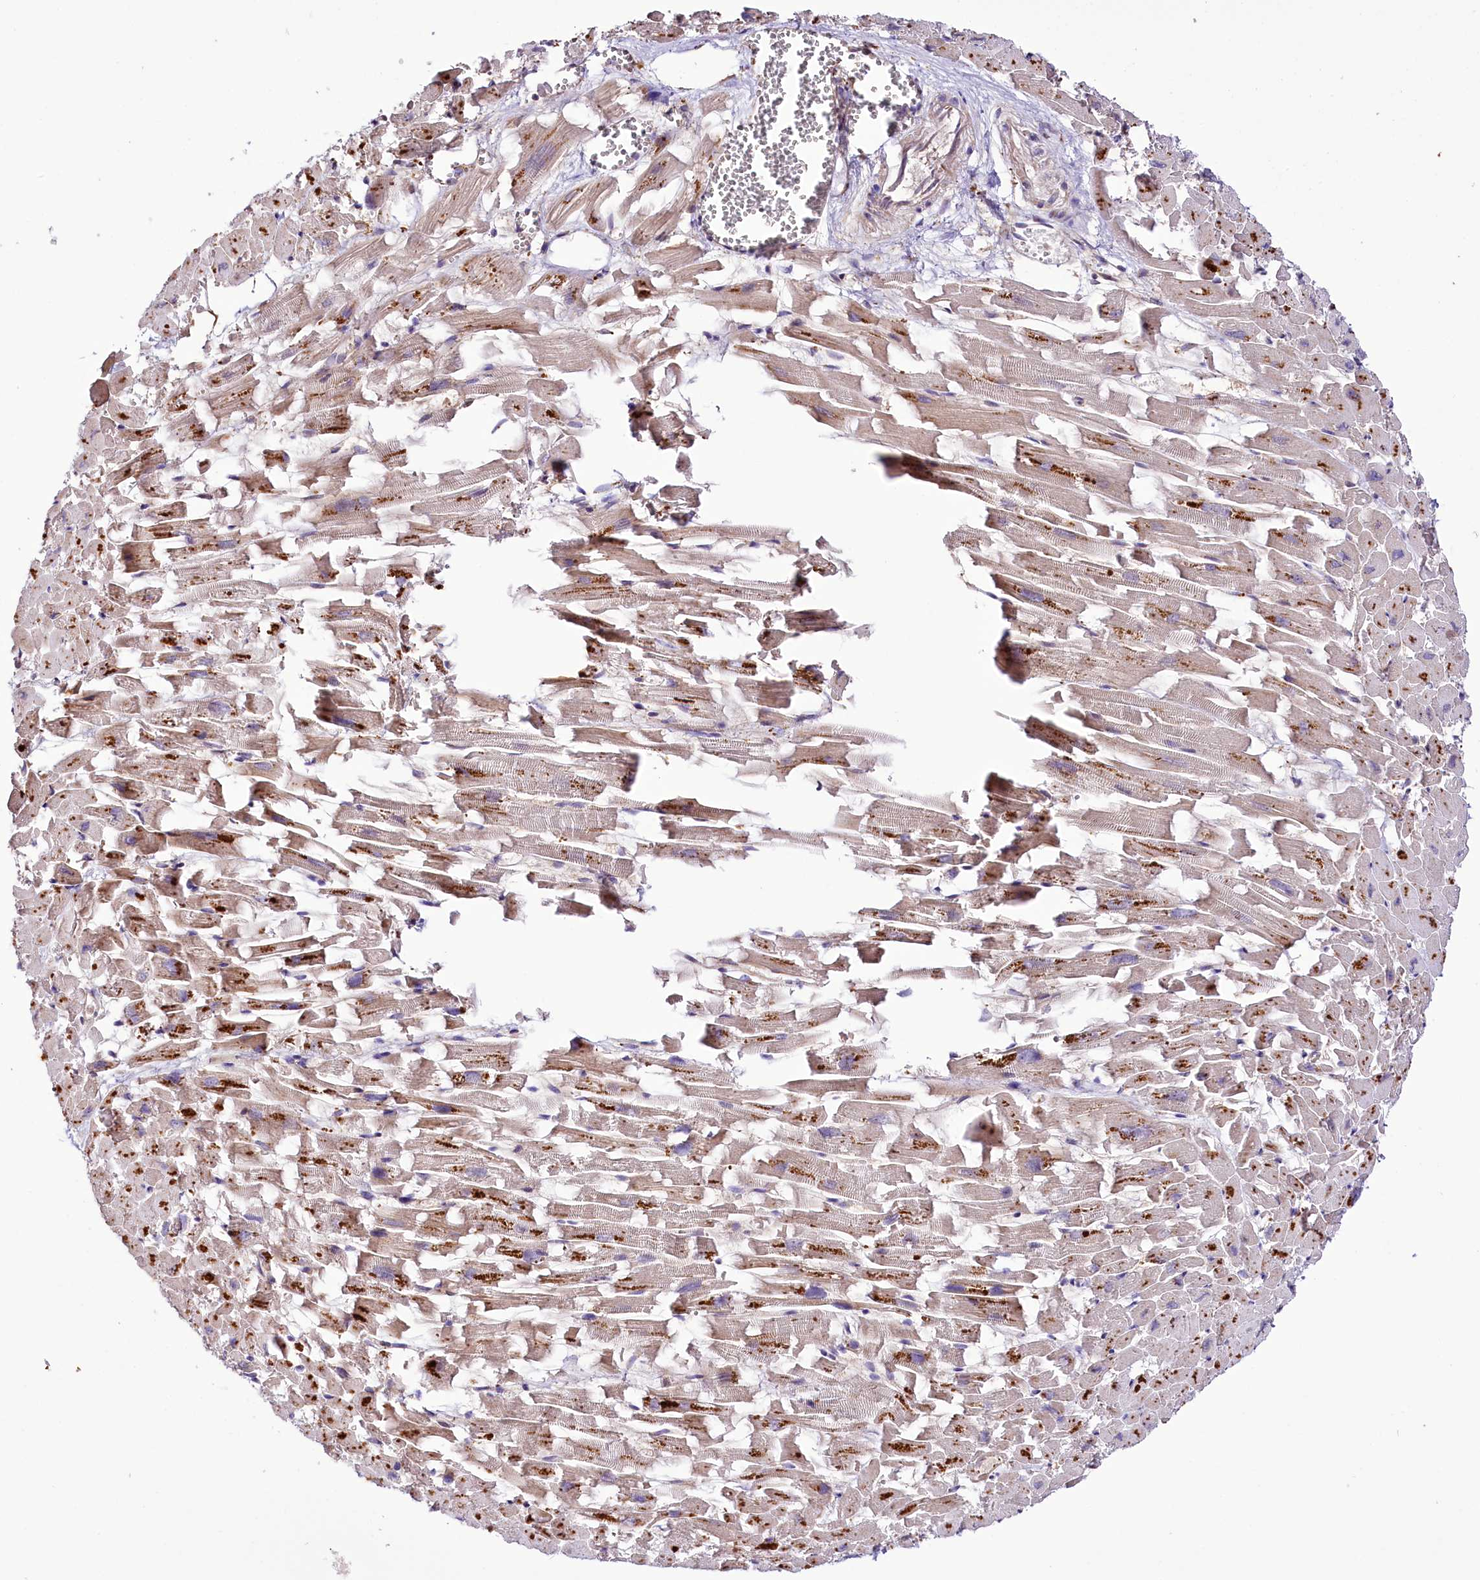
{"staining": {"intensity": "moderate", "quantity": "25%-75%", "location": "cytoplasmic/membranous"}, "tissue": "heart muscle", "cell_type": "Cardiomyocytes", "image_type": "normal", "snomed": [{"axis": "morphology", "description": "Normal tissue, NOS"}, {"axis": "topography", "description": "Heart"}], "caption": "Human heart muscle stained with a brown dye exhibits moderate cytoplasmic/membranous positive expression in about 25%-75% of cardiomyocytes.", "gene": "CUTC", "patient": {"sex": "female", "age": 64}}